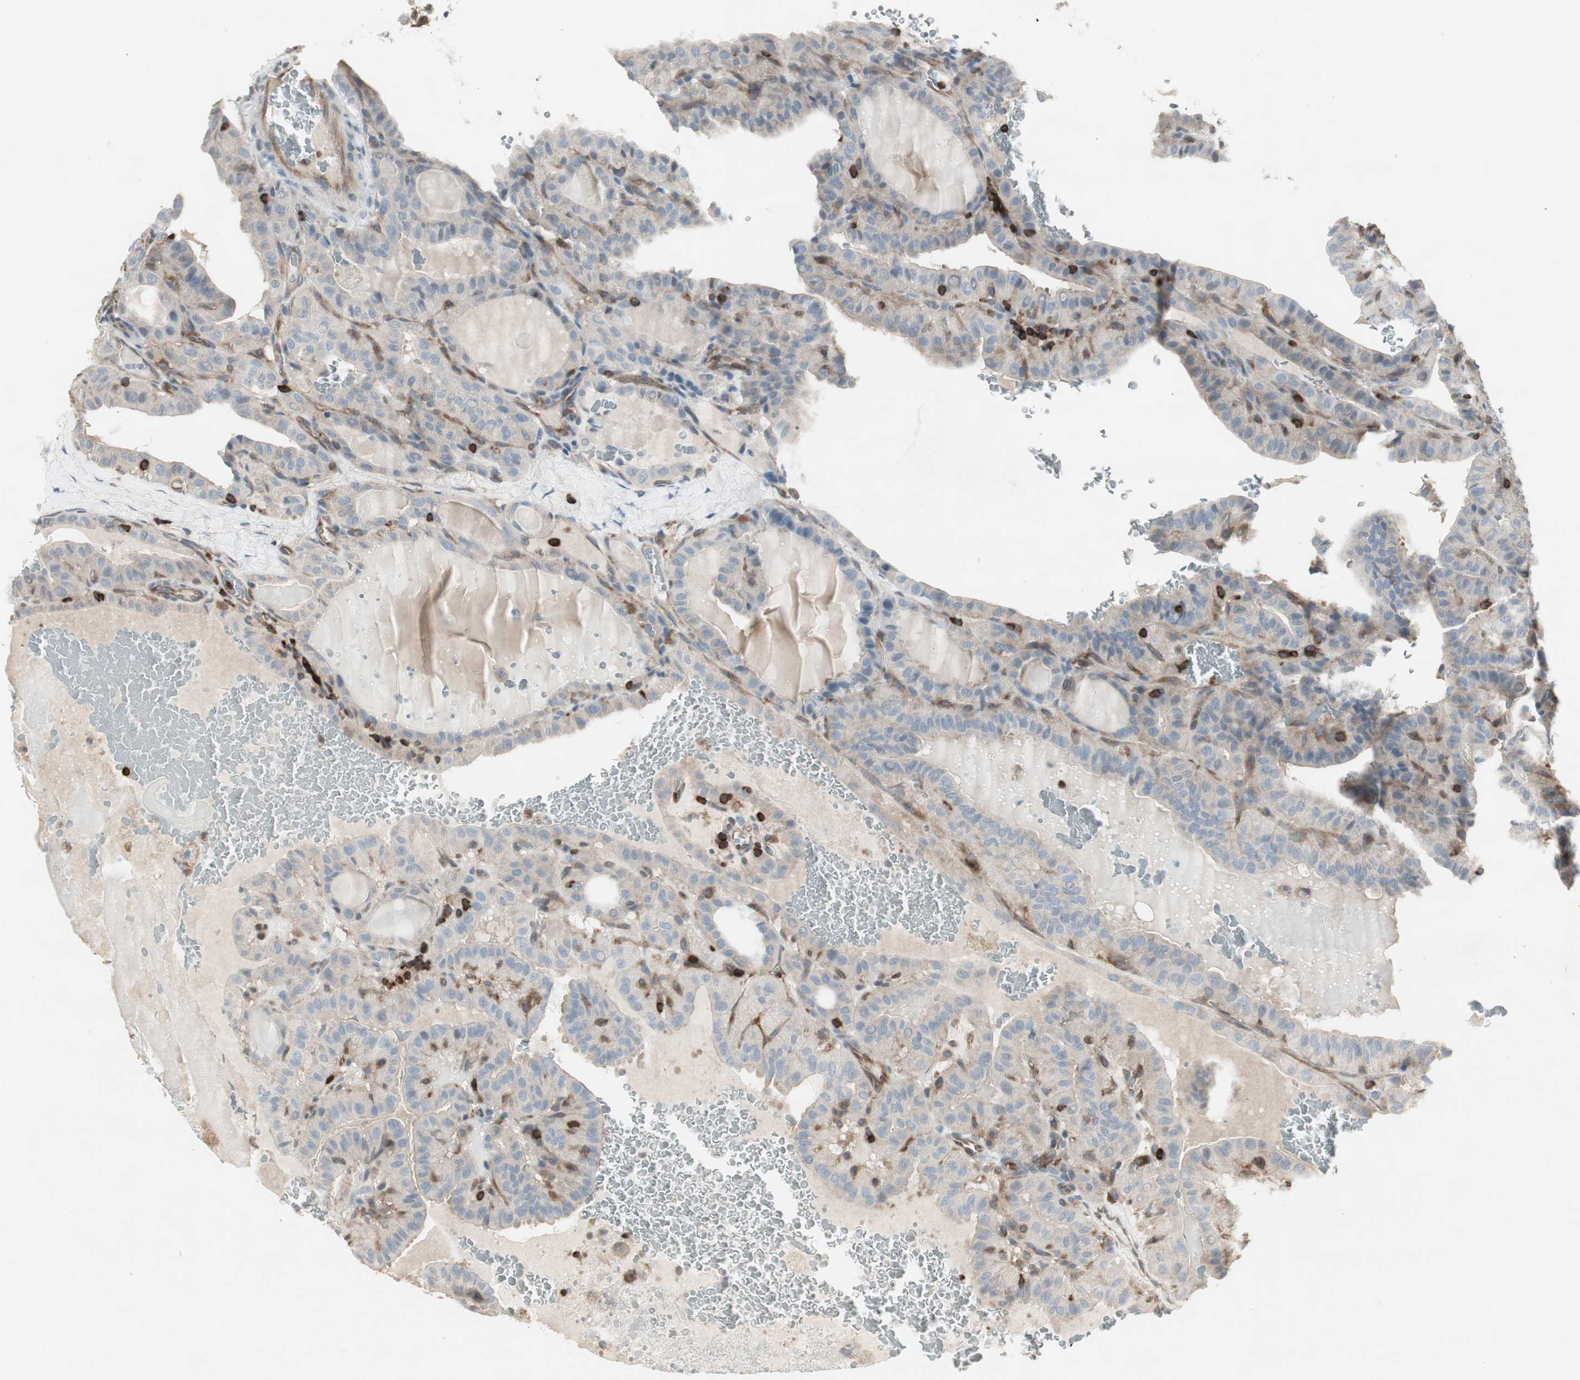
{"staining": {"intensity": "weak", "quantity": ">75%", "location": "cytoplasmic/membranous"}, "tissue": "thyroid cancer", "cell_type": "Tumor cells", "image_type": "cancer", "snomed": [{"axis": "morphology", "description": "Papillary adenocarcinoma, NOS"}, {"axis": "topography", "description": "Thyroid gland"}], "caption": "IHC histopathology image of human thyroid cancer (papillary adenocarcinoma) stained for a protein (brown), which shows low levels of weak cytoplasmic/membranous staining in about >75% of tumor cells.", "gene": "ARHGEF1", "patient": {"sex": "male", "age": 77}}